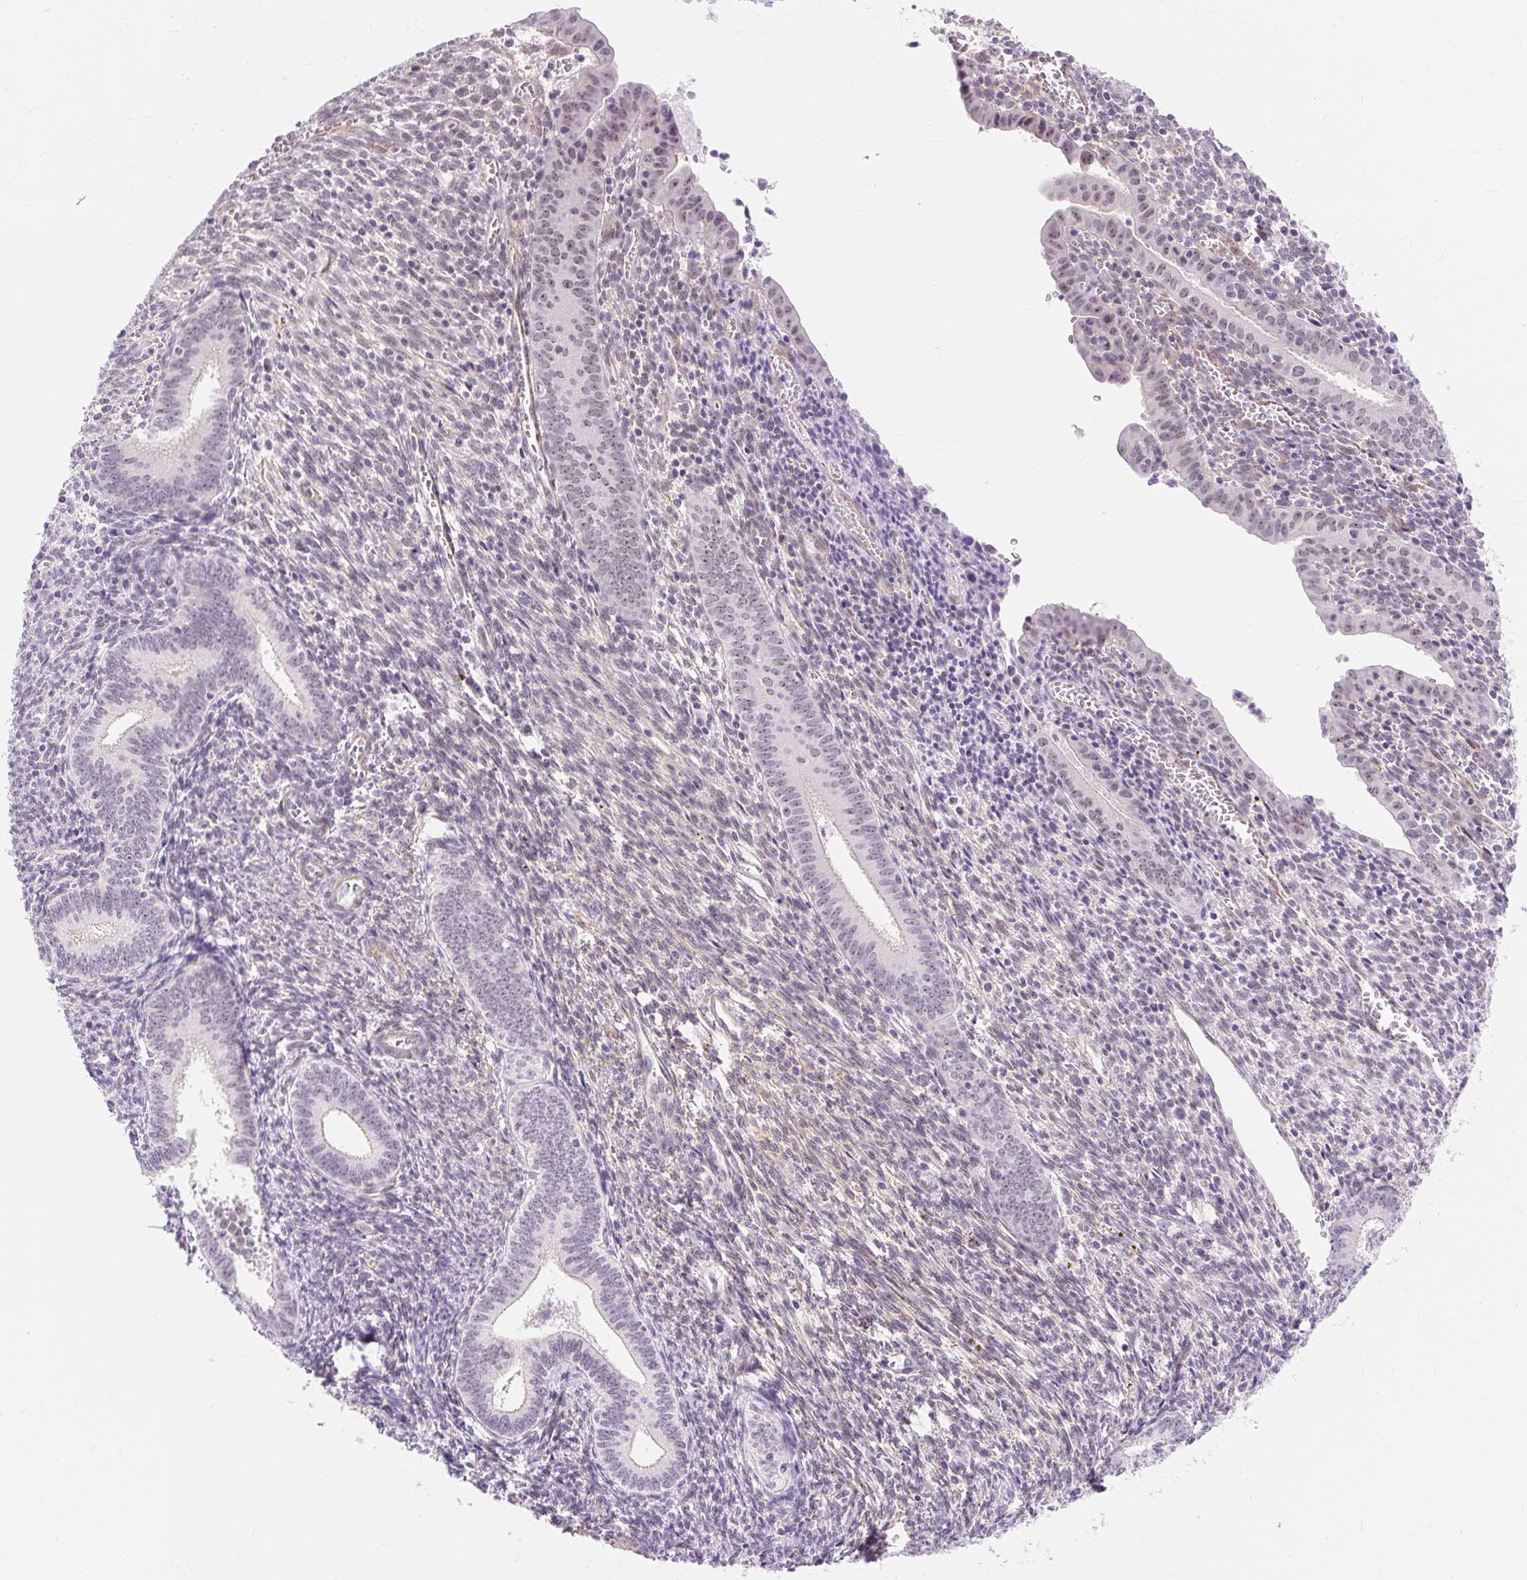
{"staining": {"intensity": "weak", "quantity": "<25%", "location": "nuclear"}, "tissue": "endometrium", "cell_type": "Cells in endometrial stroma", "image_type": "normal", "snomed": [{"axis": "morphology", "description": "Normal tissue, NOS"}, {"axis": "topography", "description": "Endometrium"}], "caption": "Immunohistochemistry (IHC) micrograph of benign endometrium: endometrium stained with DAB reveals no significant protein staining in cells in endometrial stroma. (DAB IHC, high magnification).", "gene": "OBP2A", "patient": {"sex": "female", "age": 41}}